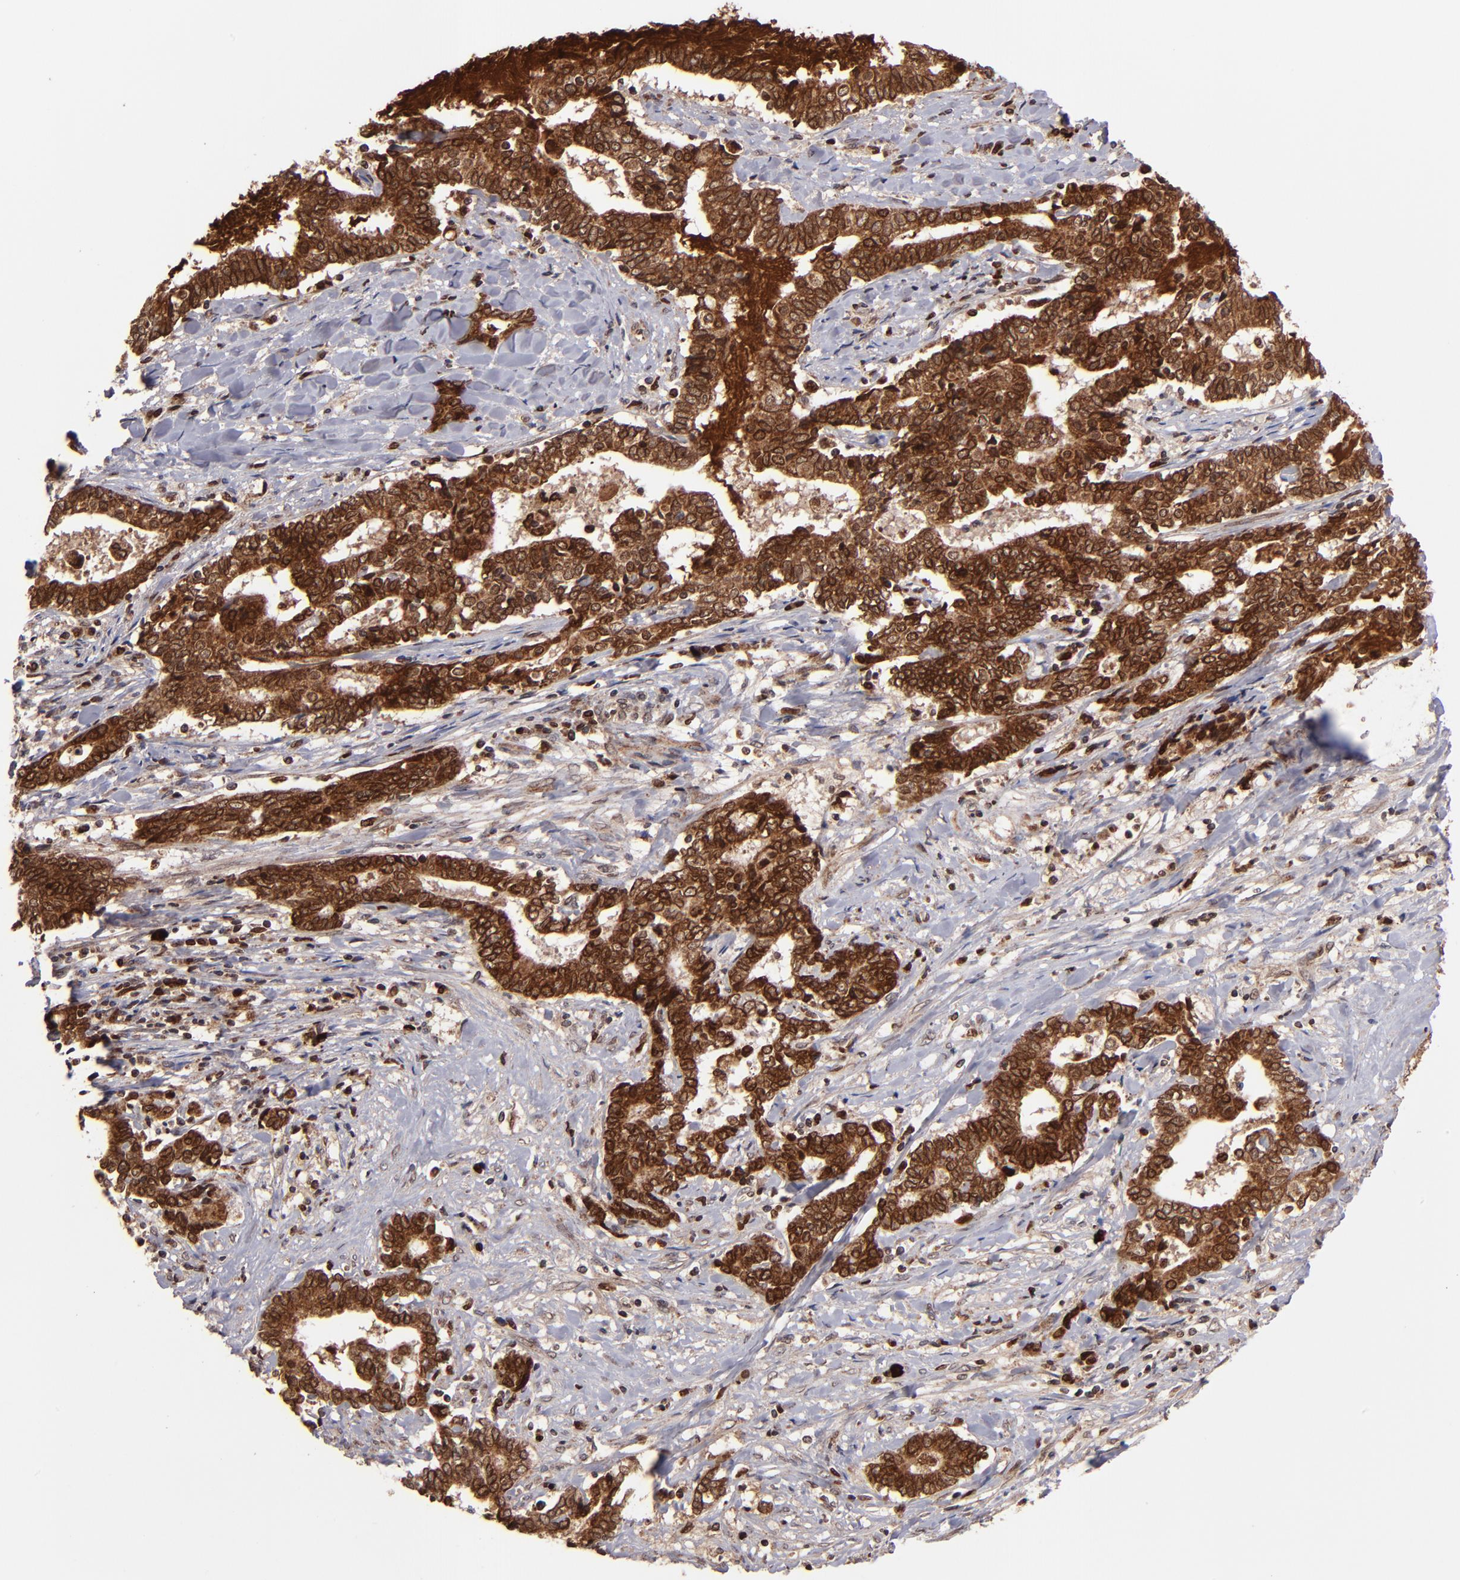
{"staining": {"intensity": "strong", "quantity": ">75%", "location": "cytoplasmic/membranous,nuclear"}, "tissue": "liver cancer", "cell_type": "Tumor cells", "image_type": "cancer", "snomed": [{"axis": "morphology", "description": "Cholangiocarcinoma"}, {"axis": "topography", "description": "Liver"}], "caption": "Protein analysis of liver cancer (cholangiocarcinoma) tissue exhibits strong cytoplasmic/membranous and nuclear expression in about >75% of tumor cells.", "gene": "TOP1MT", "patient": {"sex": "male", "age": 57}}